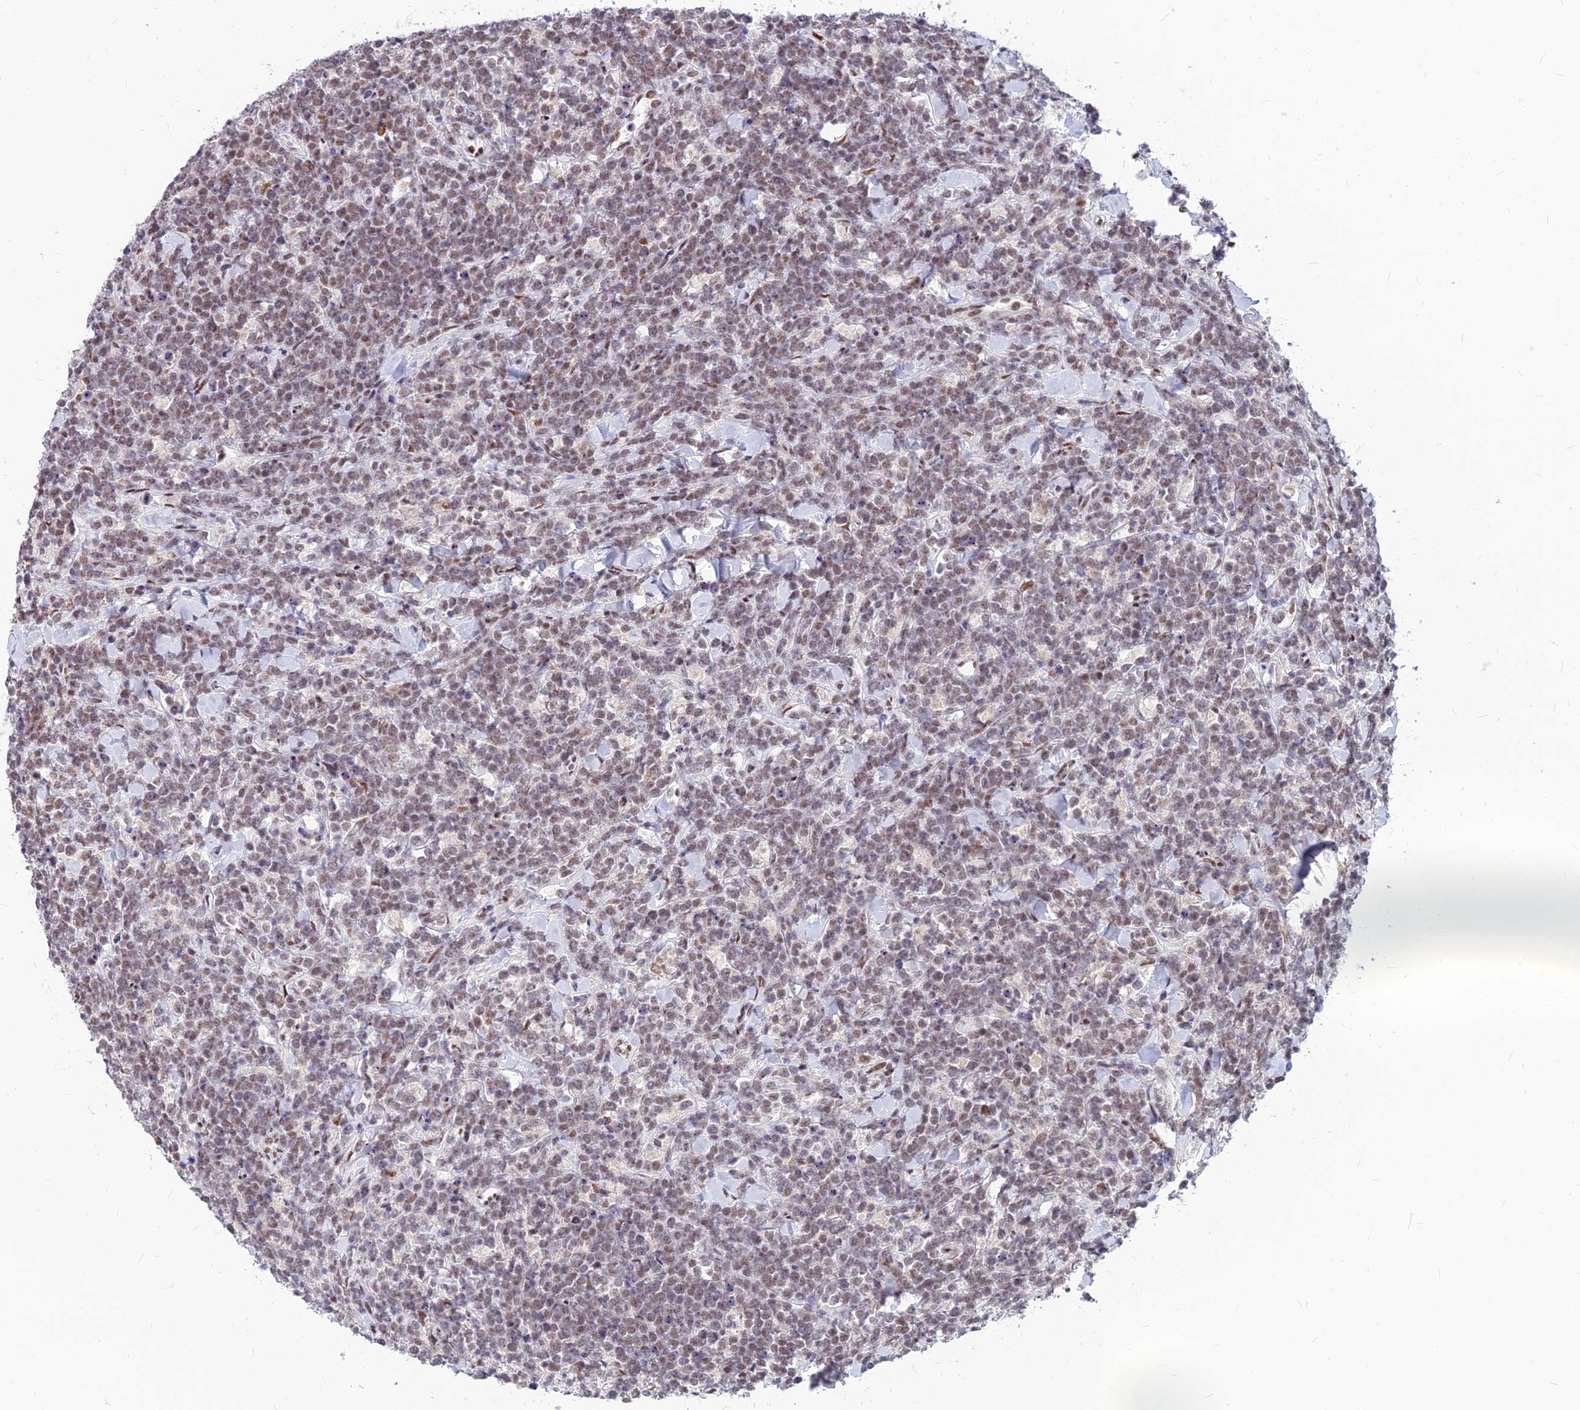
{"staining": {"intensity": "moderate", "quantity": ">75%", "location": "nuclear"}, "tissue": "lymphoma", "cell_type": "Tumor cells", "image_type": "cancer", "snomed": [{"axis": "morphology", "description": "Malignant lymphoma, non-Hodgkin's type, High grade"}, {"axis": "topography", "description": "Small intestine"}], "caption": "IHC of lymphoma exhibits medium levels of moderate nuclear staining in about >75% of tumor cells.", "gene": "KCTD13", "patient": {"sex": "male", "age": 8}}